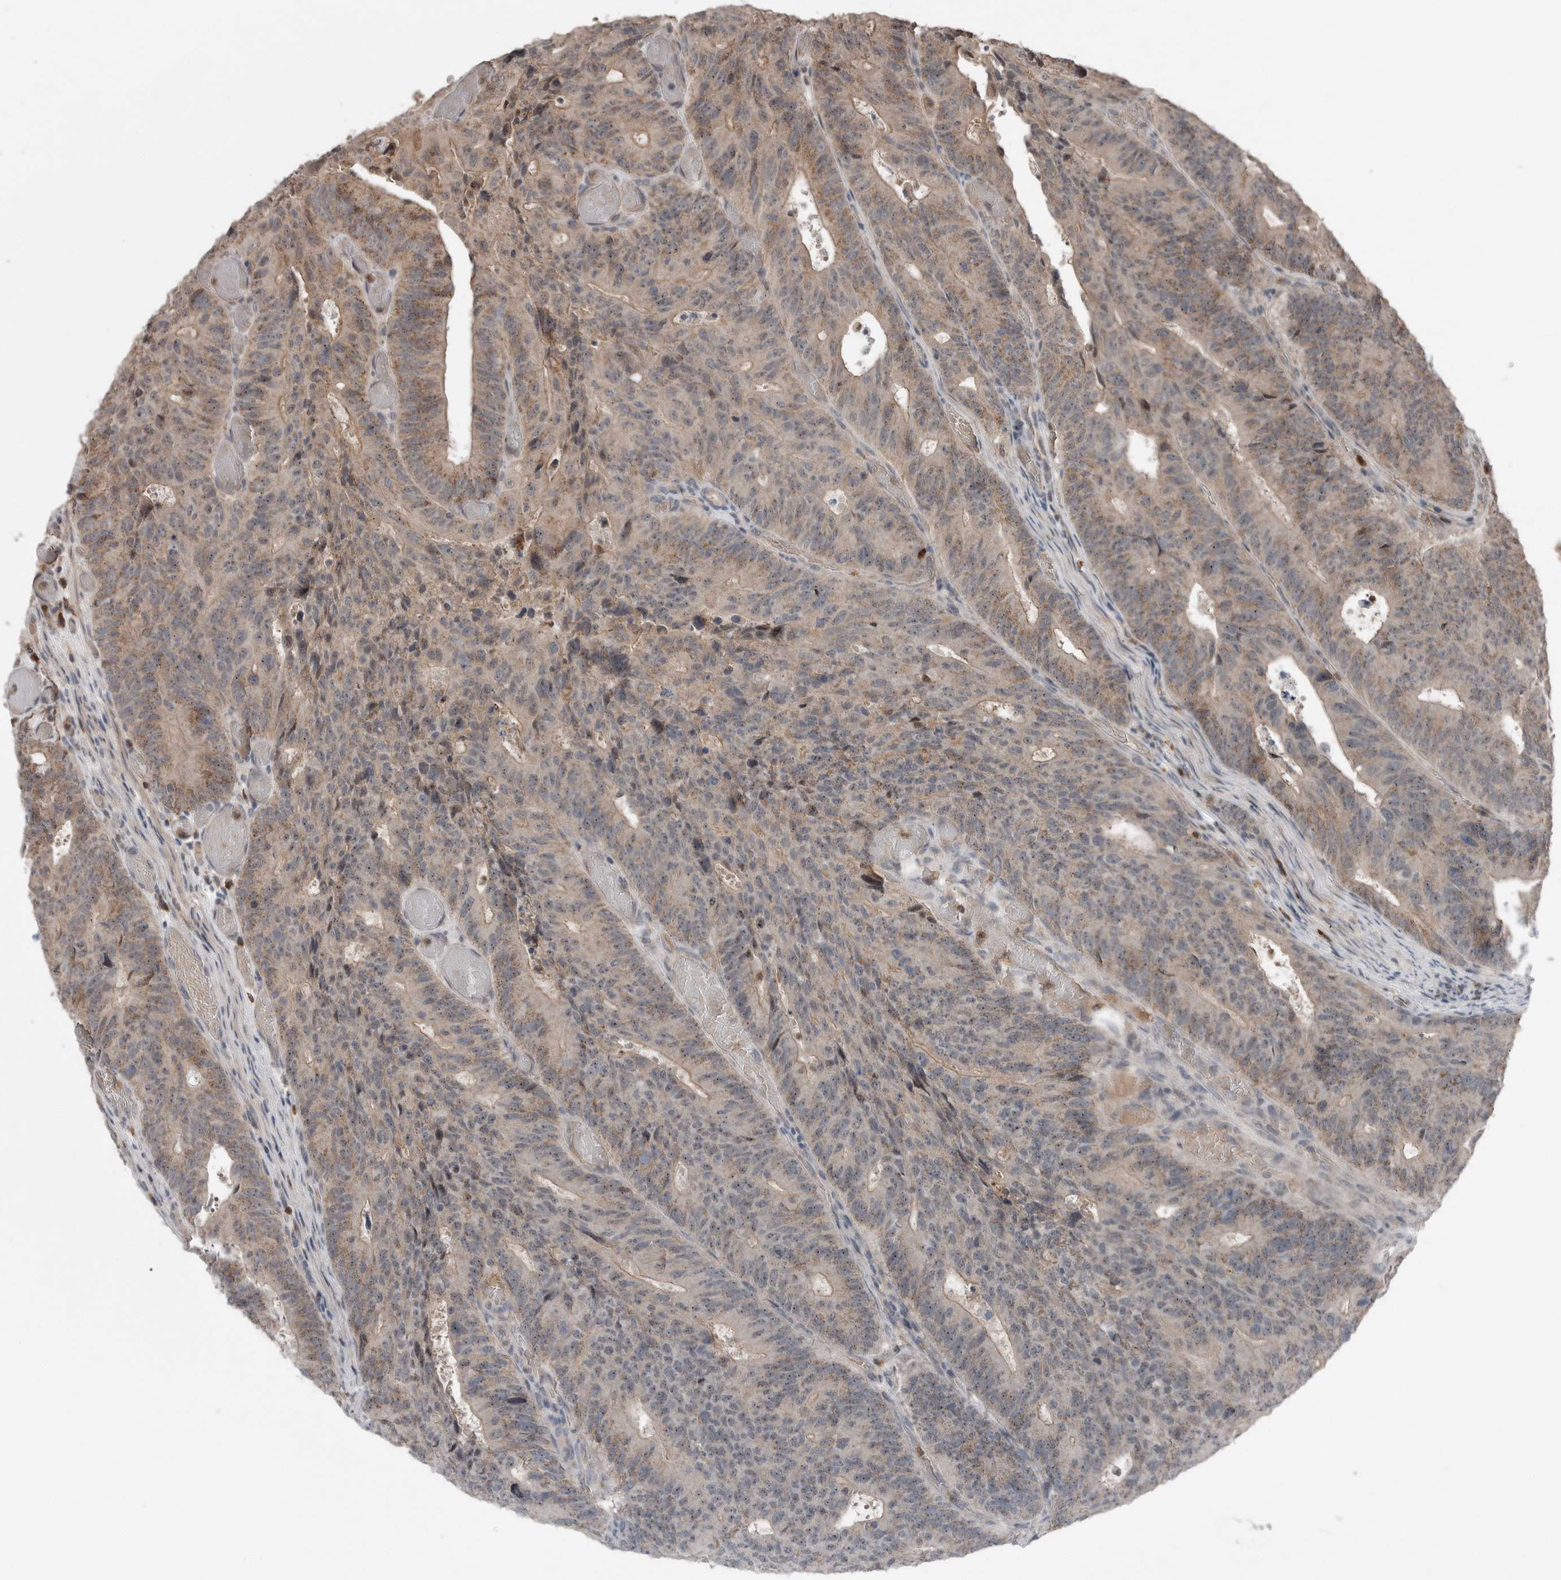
{"staining": {"intensity": "moderate", "quantity": "<25%", "location": "cytoplasmic/membranous"}, "tissue": "colorectal cancer", "cell_type": "Tumor cells", "image_type": "cancer", "snomed": [{"axis": "morphology", "description": "Adenocarcinoma, NOS"}, {"axis": "topography", "description": "Colon"}], "caption": "Brown immunohistochemical staining in colorectal cancer displays moderate cytoplasmic/membranous staining in approximately <25% of tumor cells.", "gene": "SCP2", "patient": {"sex": "male", "age": 87}}